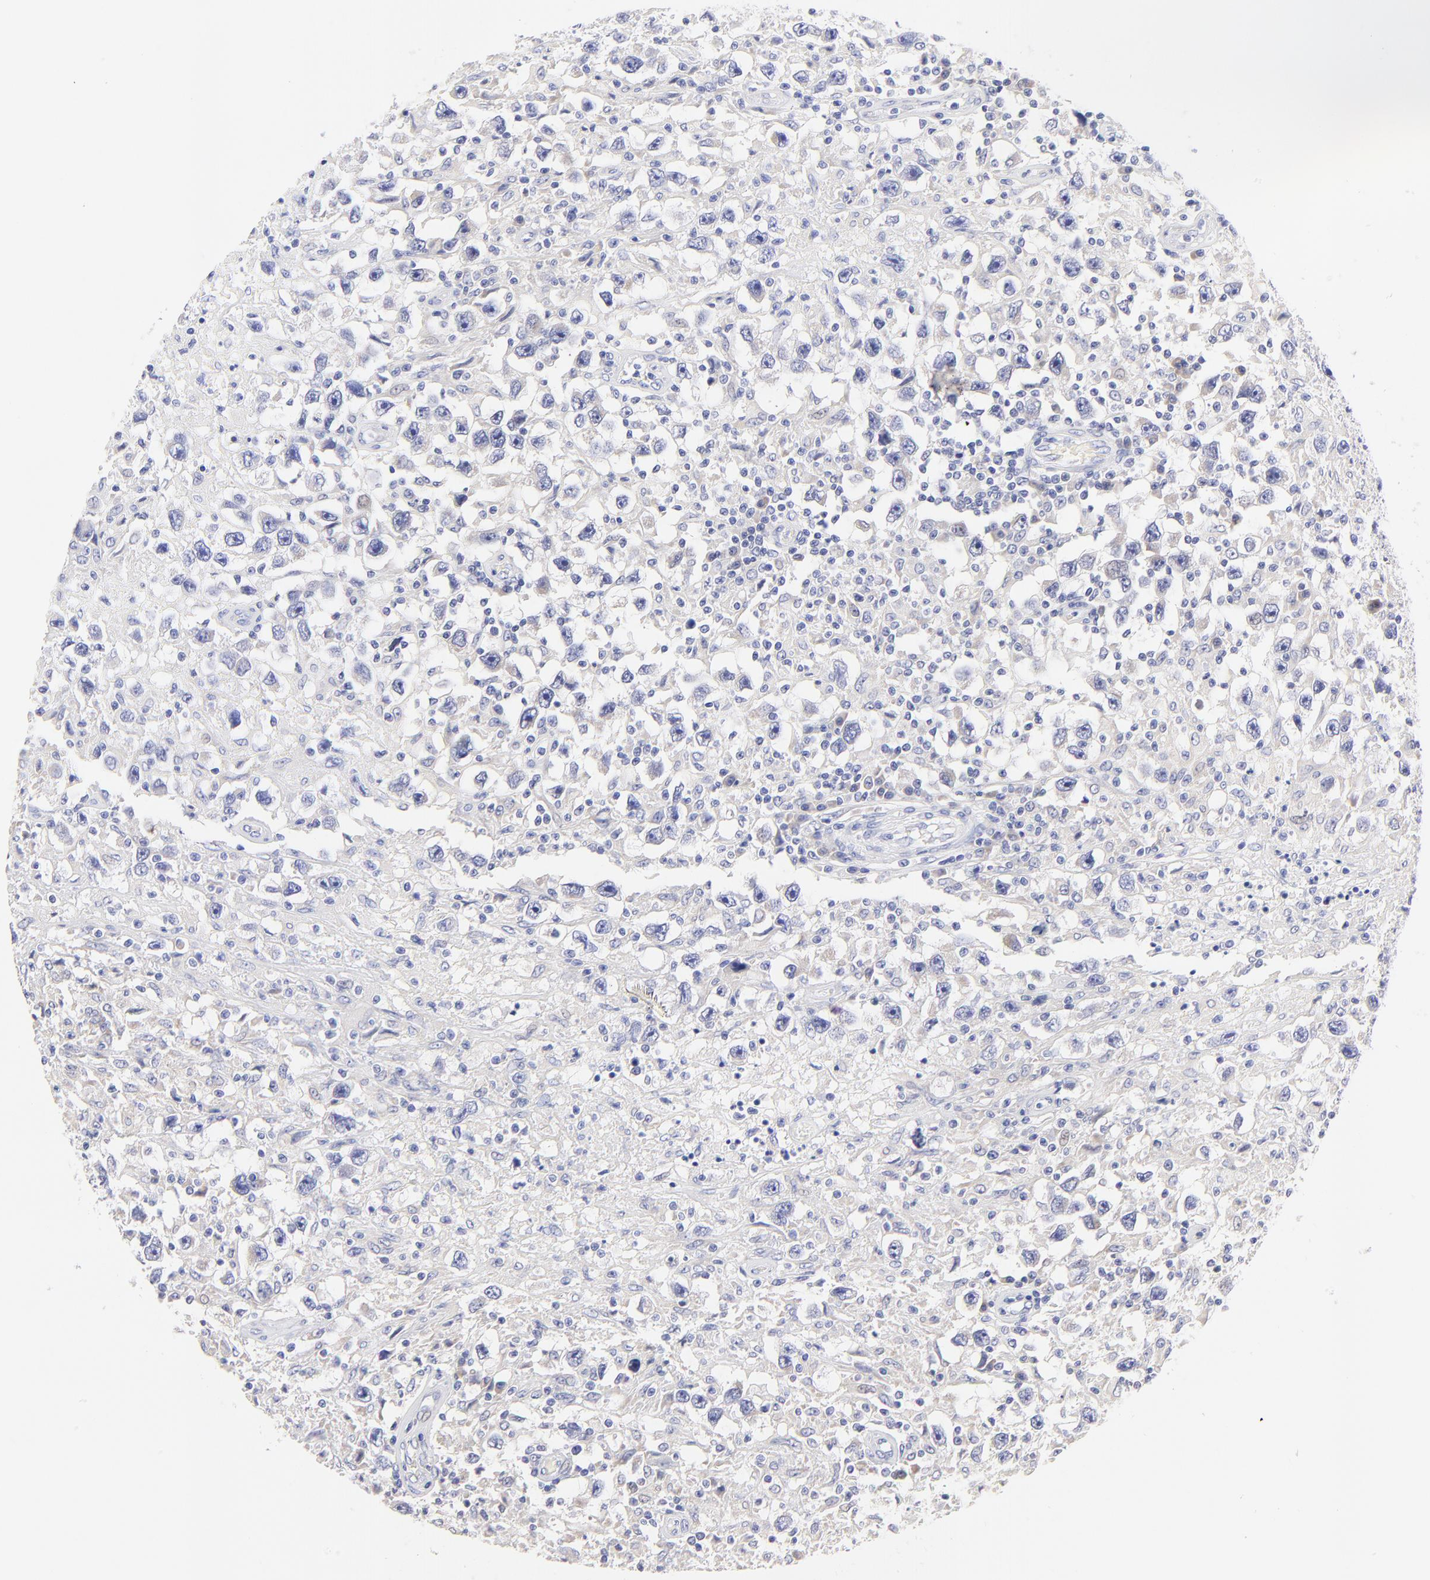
{"staining": {"intensity": "negative", "quantity": "none", "location": "none"}, "tissue": "testis cancer", "cell_type": "Tumor cells", "image_type": "cancer", "snomed": [{"axis": "morphology", "description": "Seminoma, NOS"}, {"axis": "topography", "description": "Testis"}], "caption": "High power microscopy histopathology image of an immunohistochemistry (IHC) histopathology image of testis seminoma, revealing no significant expression in tumor cells.", "gene": "EBP", "patient": {"sex": "male", "age": 34}}